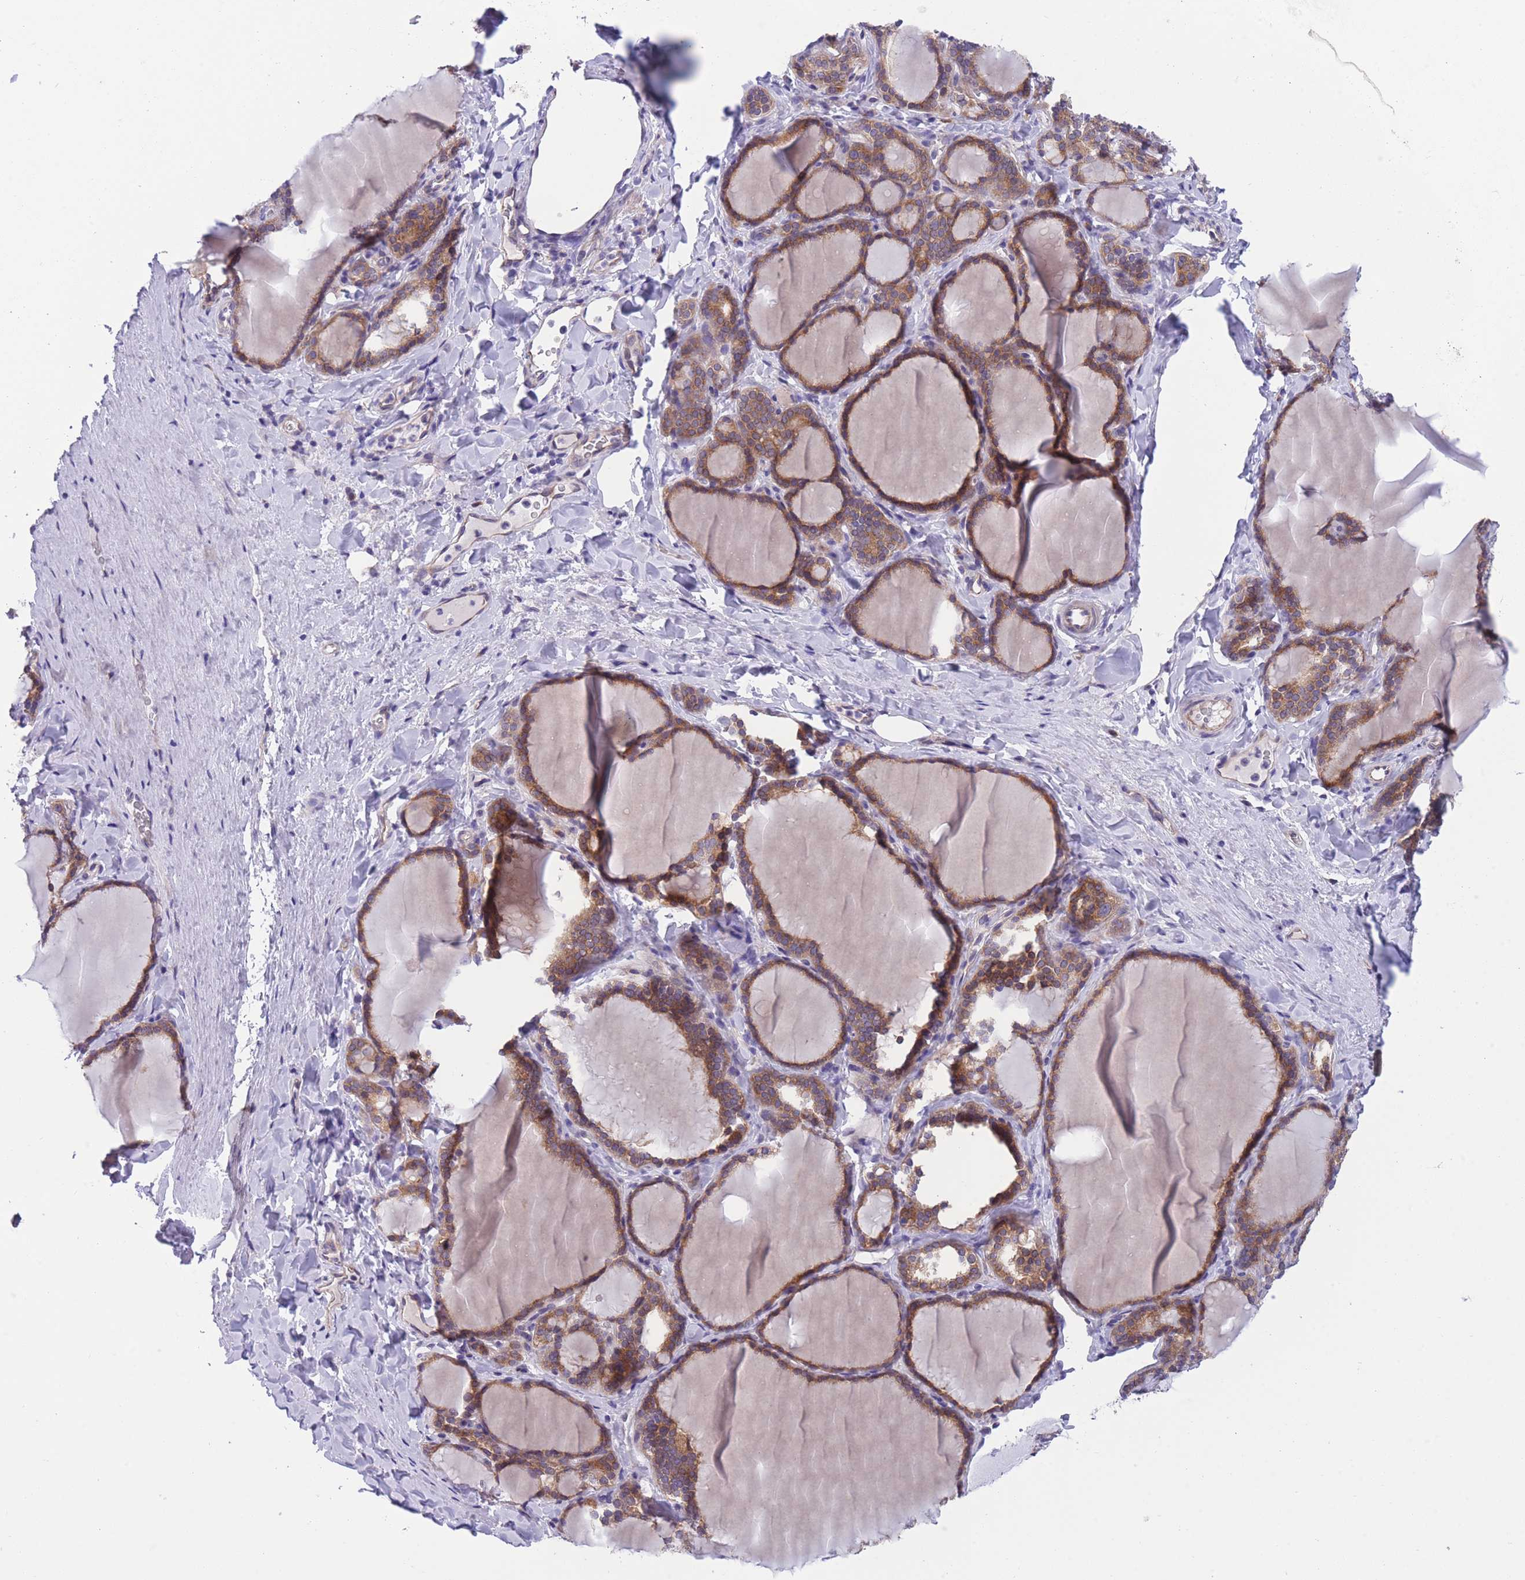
{"staining": {"intensity": "moderate", "quantity": ">75%", "location": "cytoplasmic/membranous"}, "tissue": "thyroid gland", "cell_type": "Glandular cells", "image_type": "normal", "snomed": [{"axis": "morphology", "description": "Normal tissue, NOS"}, {"axis": "topography", "description": "Thyroid gland"}], "caption": "Unremarkable thyroid gland was stained to show a protein in brown. There is medium levels of moderate cytoplasmic/membranous staining in approximately >75% of glandular cells. (IHC, brightfield microscopy, high magnification).", "gene": "WWOX", "patient": {"sex": "female", "age": 31}}